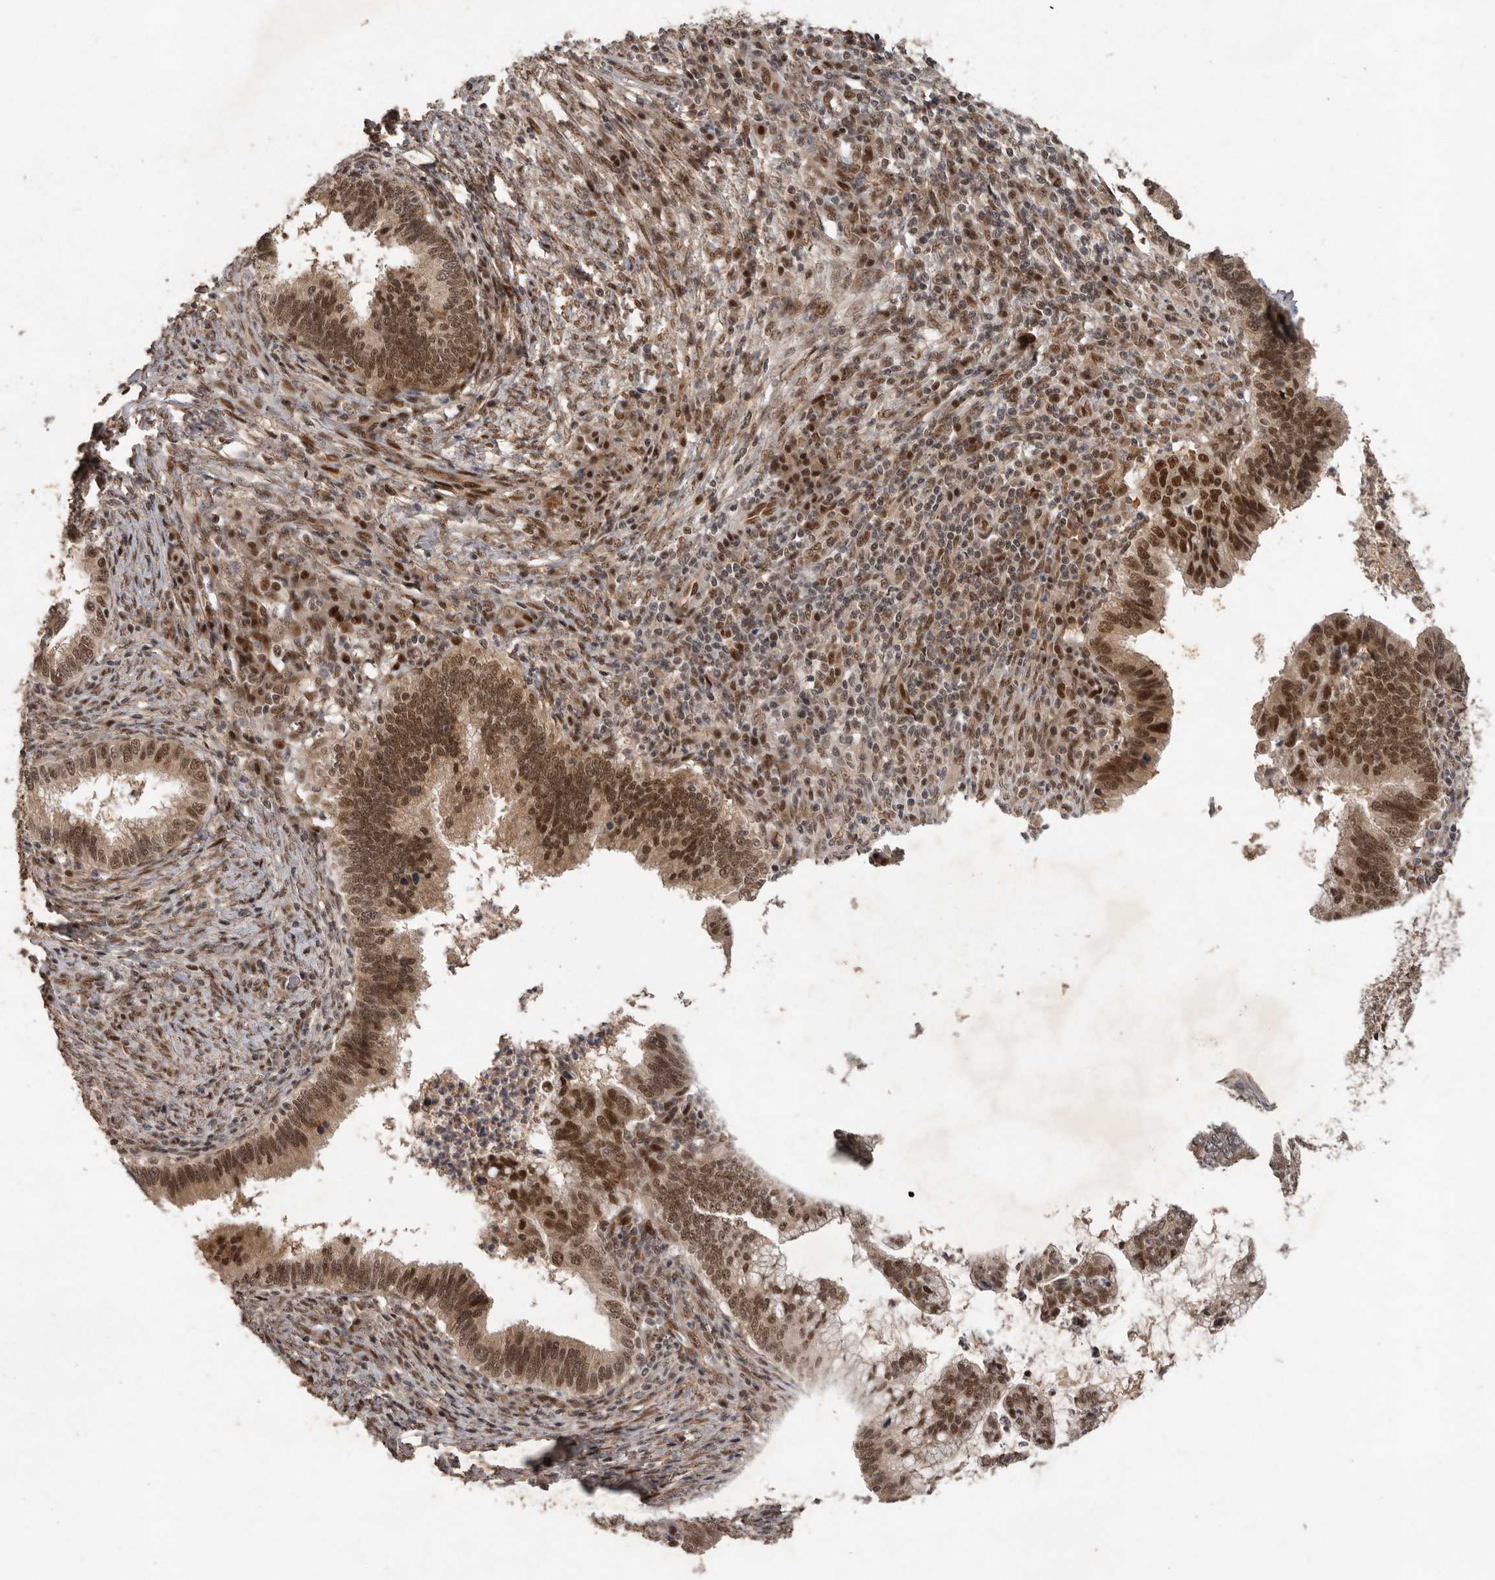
{"staining": {"intensity": "moderate", "quantity": ">75%", "location": "cytoplasmic/membranous,nuclear"}, "tissue": "cervical cancer", "cell_type": "Tumor cells", "image_type": "cancer", "snomed": [{"axis": "morphology", "description": "Adenocarcinoma, NOS"}, {"axis": "topography", "description": "Cervix"}], "caption": "Moderate cytoplasmic/membranous and nuclear staining for a protein is present in approximately >75% of tumor cells of adenocarcinoma (cervical) using immunohistochemistry.", "gene": "CDC27", "patient": {"sex": "female", "age": 36}}